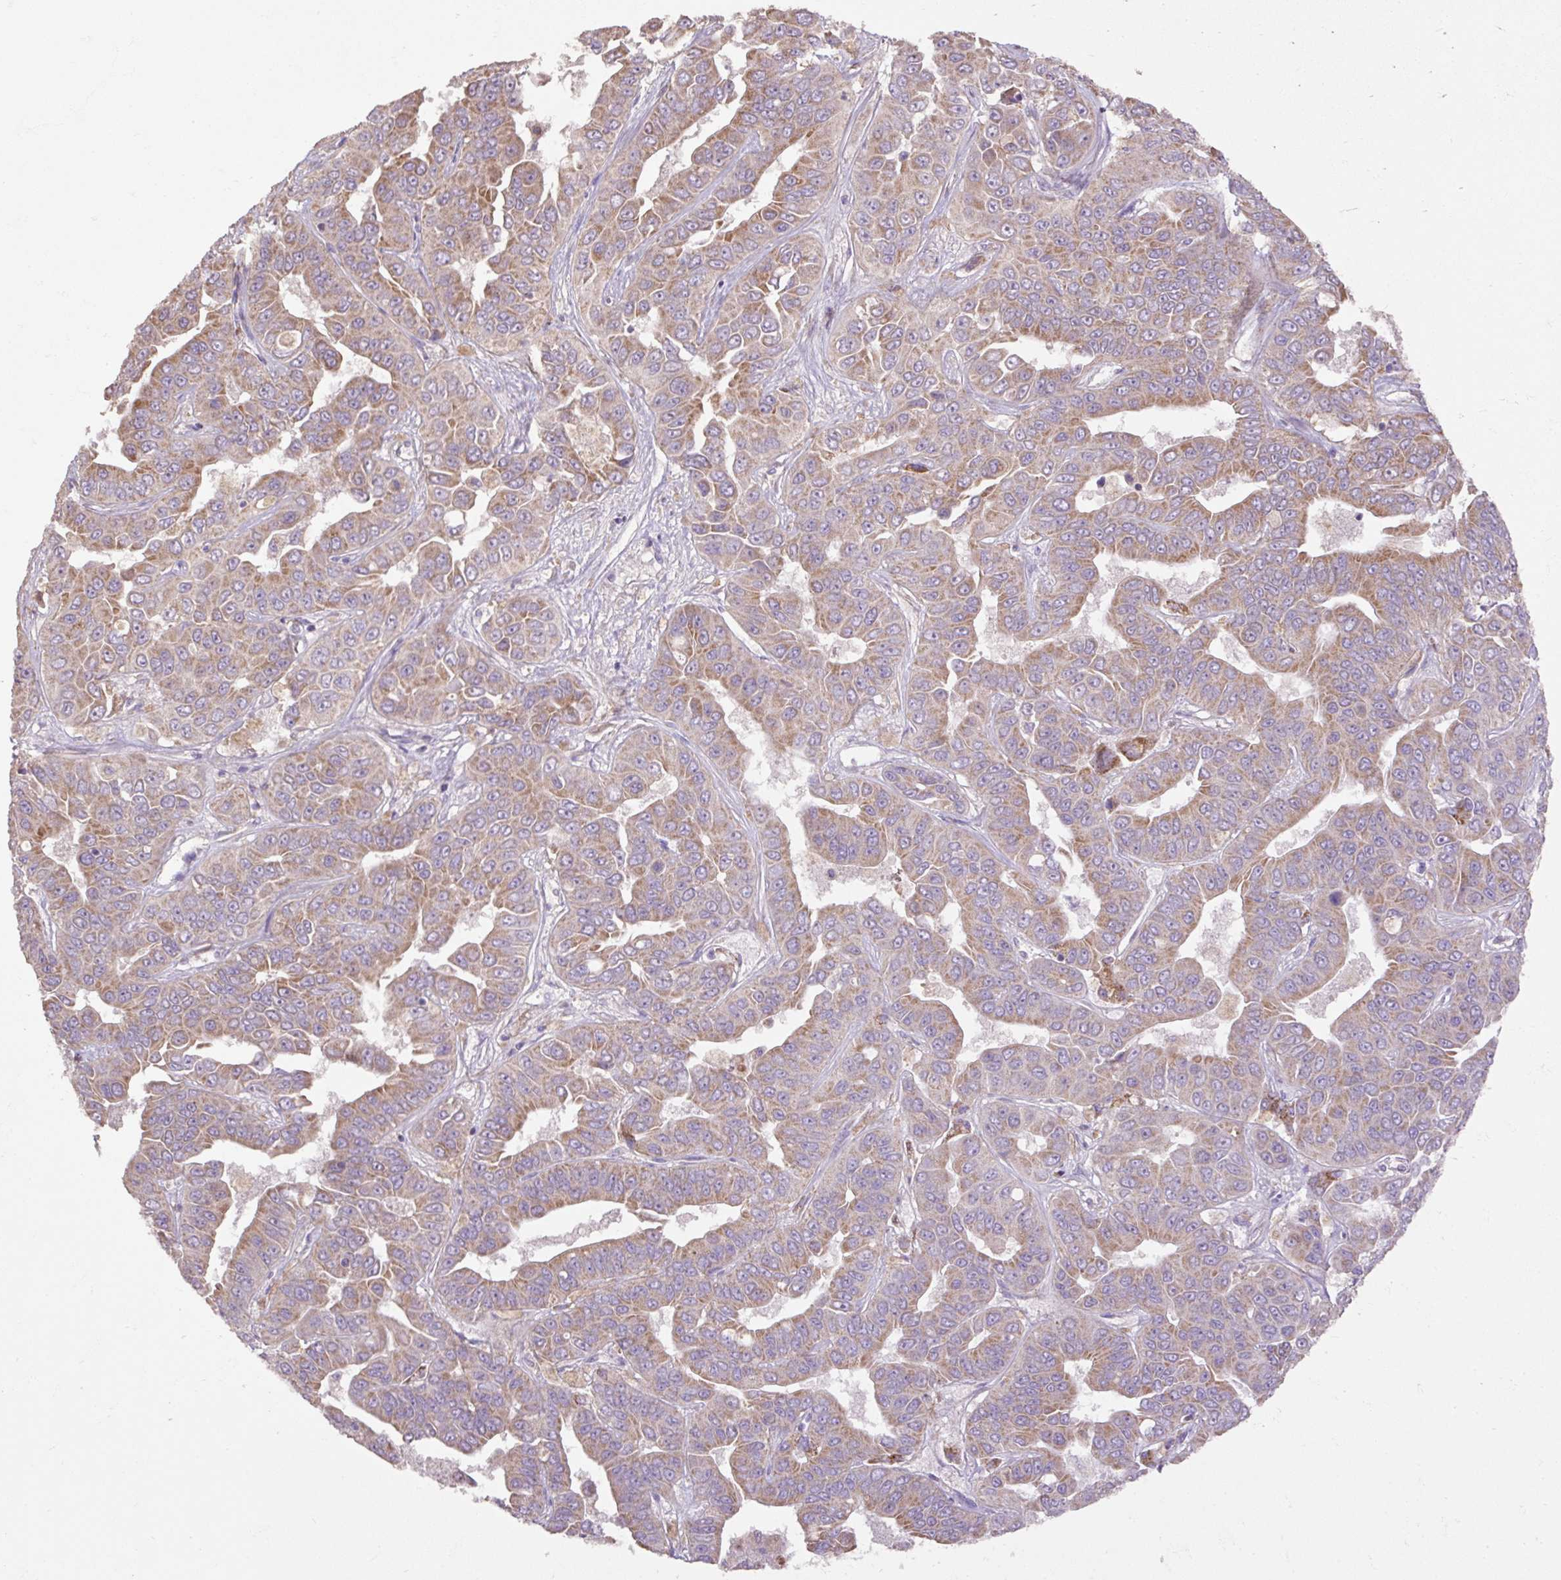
{"staining": {"intensity": "moderate", "quantity": ">75%", "location": "cytoplasmic/membranous"}, "tissue": "liver cancer", "cell_type": "Tumor cells", "image_type": "cancer", "snomed": [{"axis": "morphology", "description": "Cholangiocarcinoma"}, {"axis": "topography", "description": "Liver"}], "caption": "This micrograph shows liver cancer stained with immunohistochemistry (IHC) to label a protein in brown. The cytoplasmic/membranous of tumor cells show moderate positivity for the protein. Nuclei are counter-stained blue.", "gene": "ABR", "patient": {"sex": "female", "age": 52}}